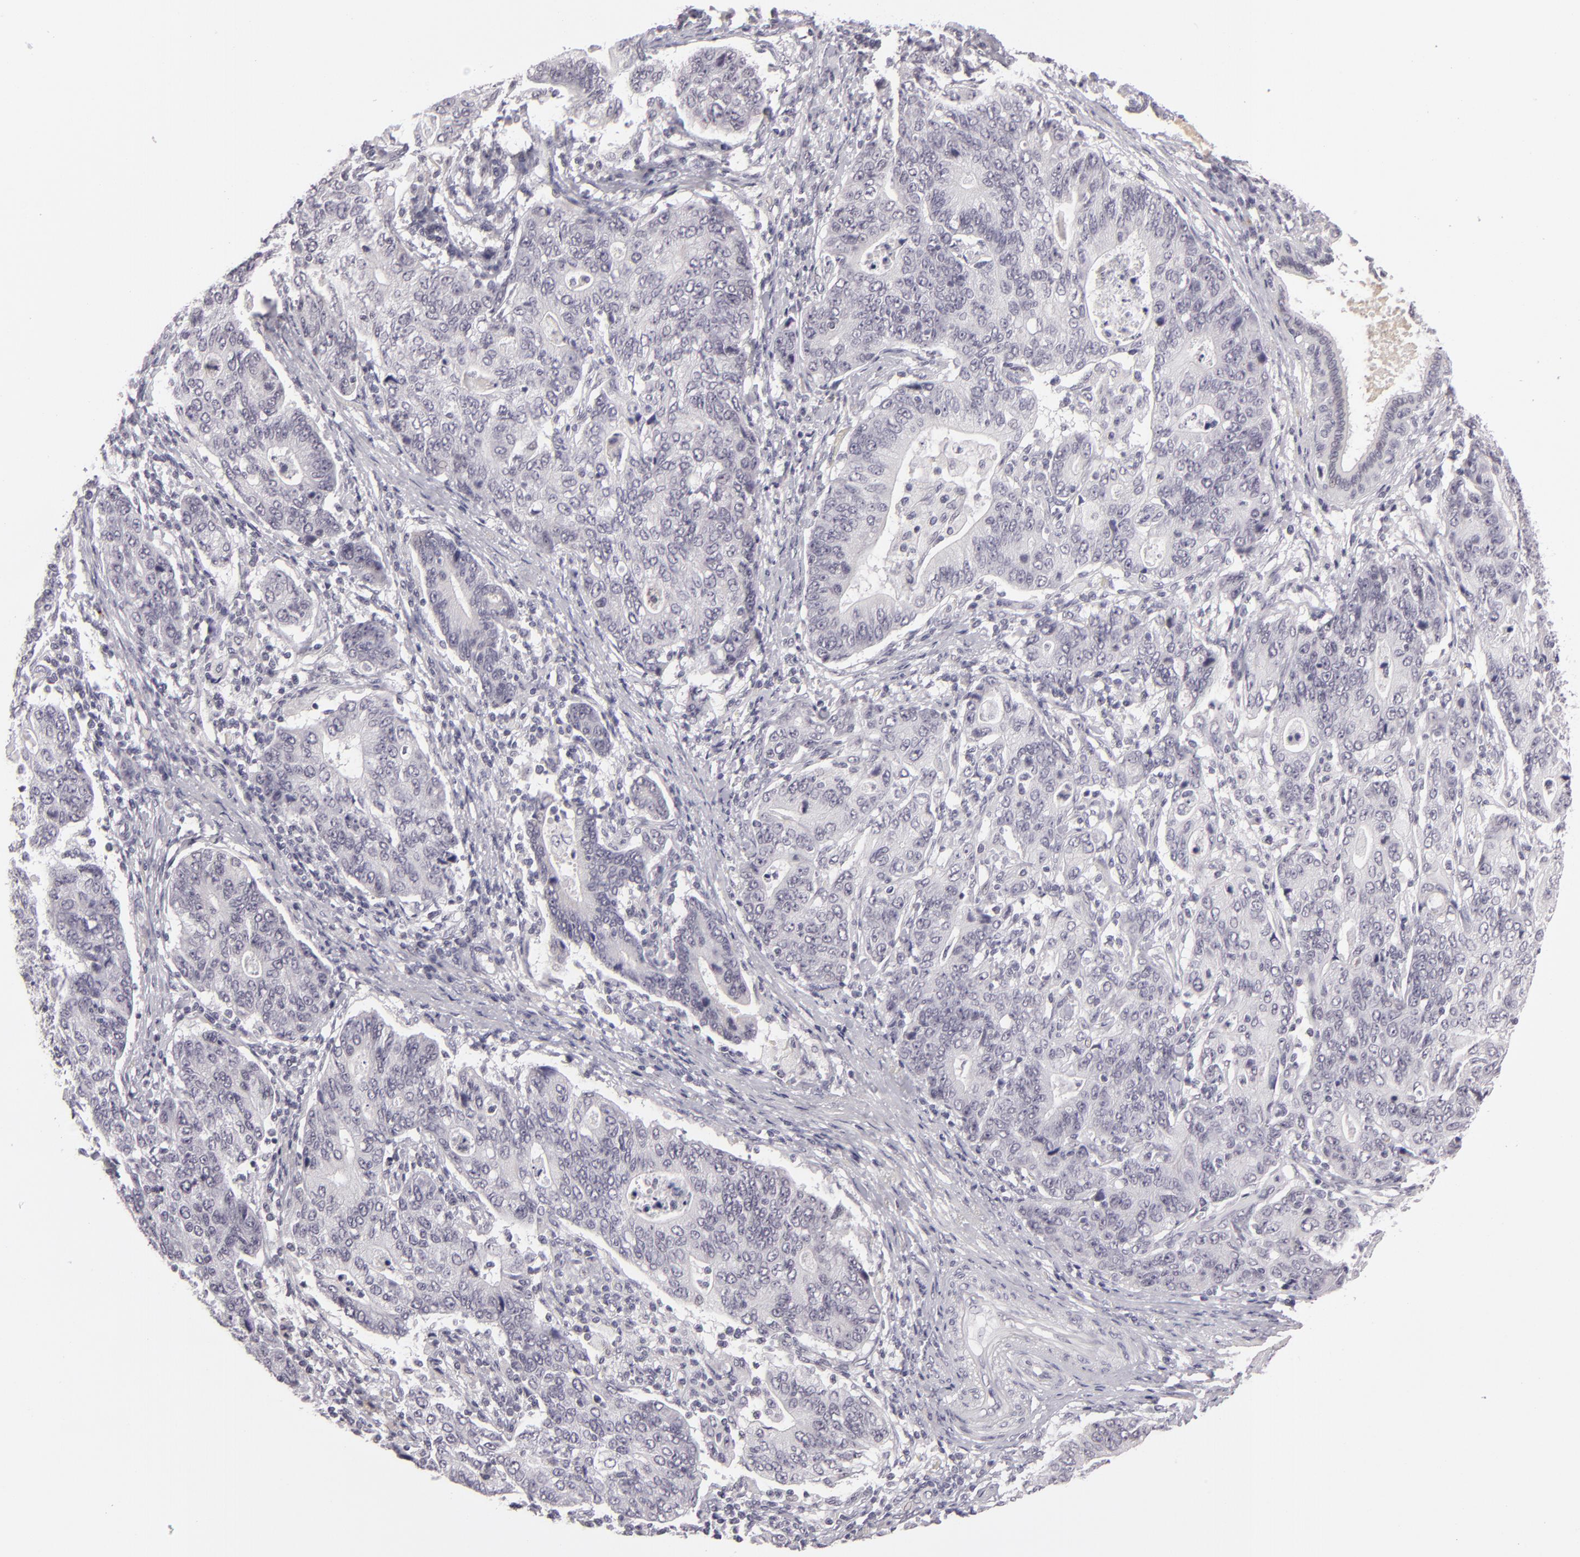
{"staining": {"intensity": "negative", "quantity": "none", "location": "none"}, "tissue": "stomach cancer", "cell_type": "Tumor cells", "image_type": "cancer", "snomed": [{"axis": "morphology", "description": "Adenocarcinoma, NOS"}, {"axis": "topography", "description": "Esophagus"}, {"axis": "topography", "description": "Stomach"}], "caption": "Tumor cells are negative for protein expression in human stomach adenocarcinoma.", "gene": "ZNF205", "patient": {"sex": "male", "age": 74}}